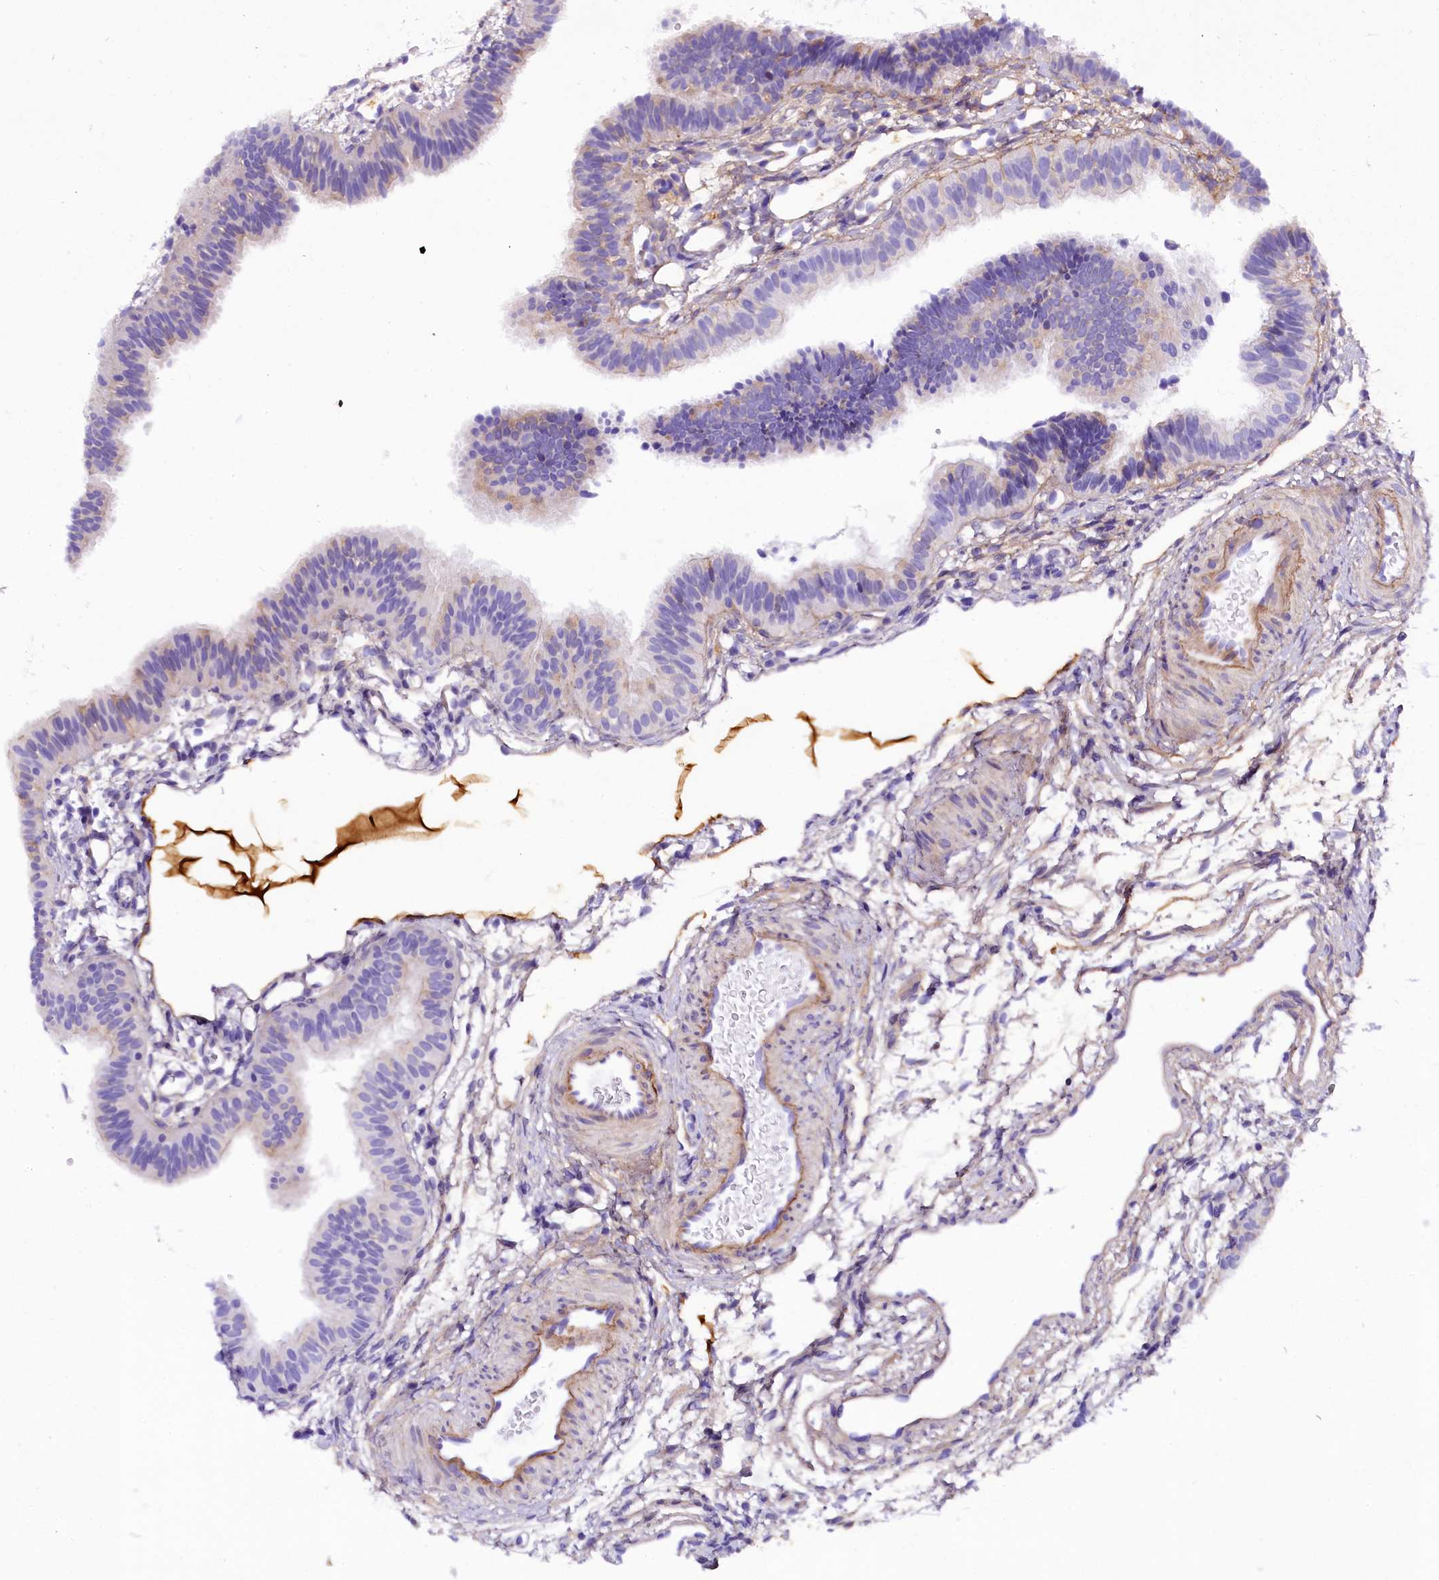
{"staining": {"intensity": "weak", "quantity": "25%-75%", "location": "cytoplasmic/membranous"}, "tissue": "fallopian tube", "cell_type": "Glandular cells", "image_type": "normal", "snomed": [{"axis": "morphology", "description": "Normal tissue, NOS"}, {"axis": "topography", "description": "Fallopian tube"}], "caption": "About 25%-75% of glandular cells in benign human fallopian tube display weak cytoplasmic/membranous protein expression as visualized by brown immunohistochemical staining.", "gene": "SOD3", "patient": {"sex": "female", "age": 35}}